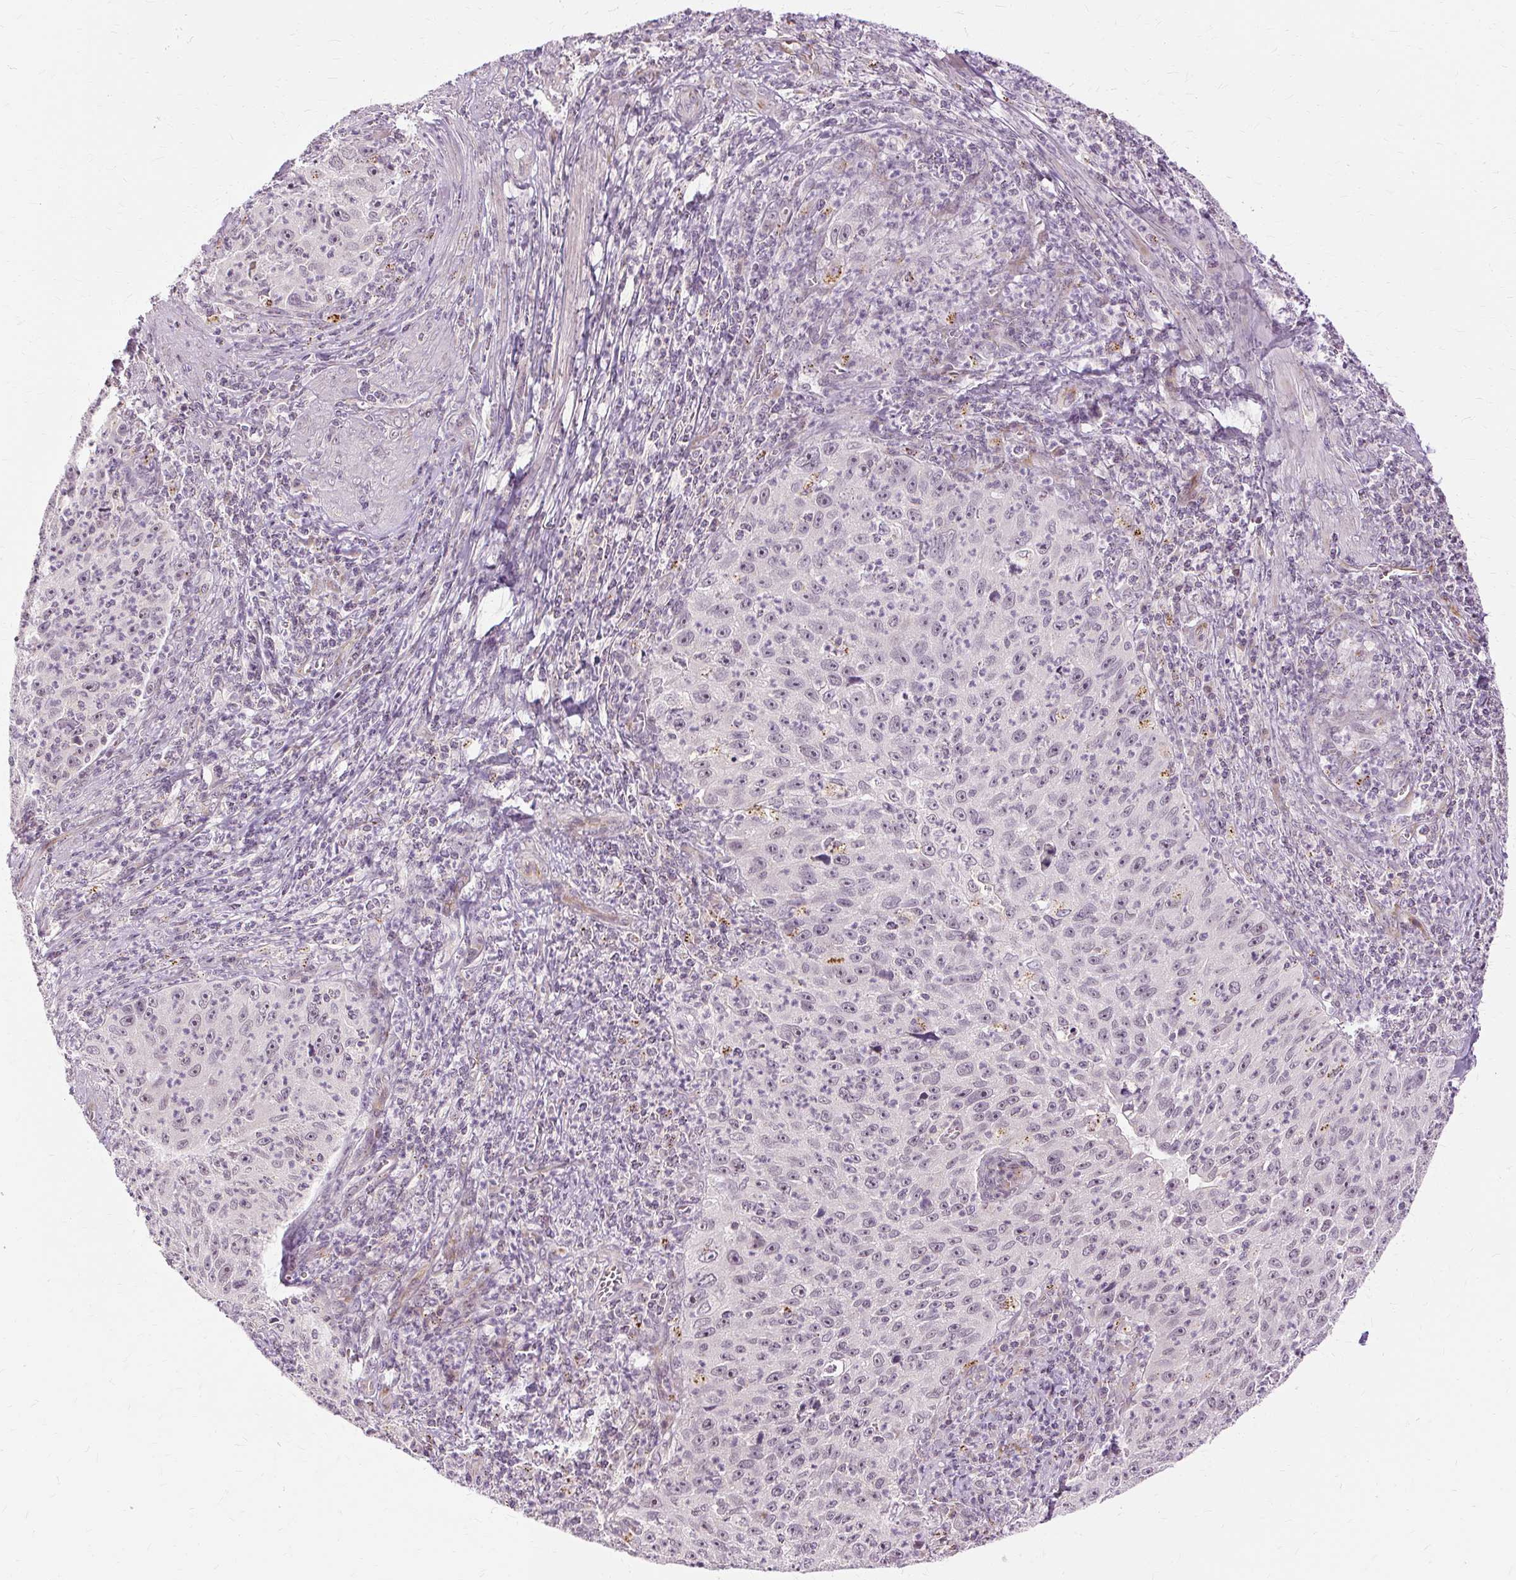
{"staining": {"intensity": "weak", "quantity": "25%-75%", "location": "nuclear"}, "tissue": "cervical cancer", "cell_type": "Tumor cells", "image_type": "cancer", "snomed": [{"axis": "morphology", "description": "Squamous cell carcinoma, NOS"}, {"axis": "topography", "description": "Cervix"}], "caption": "Immunohistochemical staining of human cervical squamous cell carcinoma displays weak nuclear protein expression in approximately 25%-75% of tumor cells. The protein of interest is shown in brown color, while the nuclei are stained blue.", "gene": "MMACHC", "patient": {"sex": "female", "age": 30}}